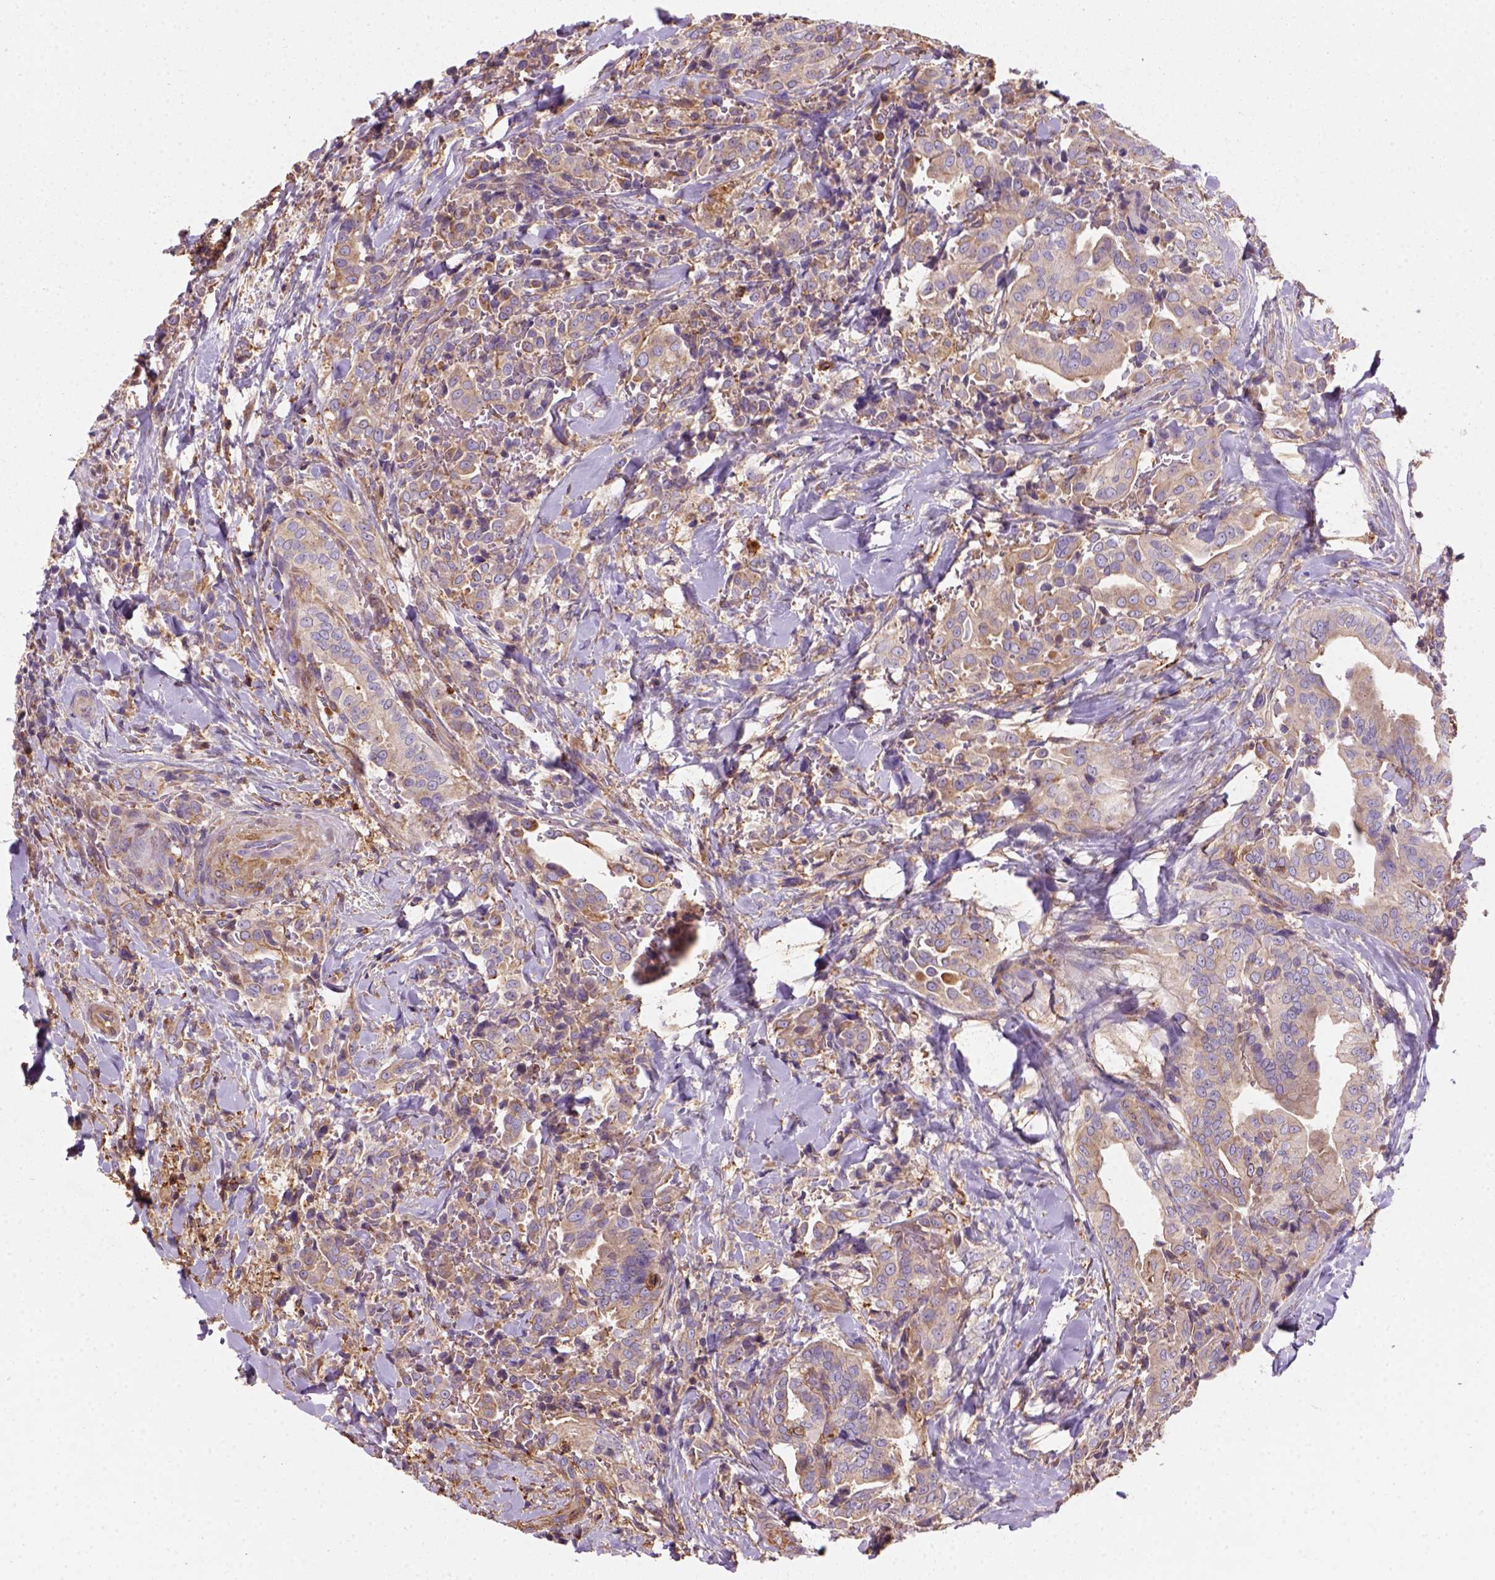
{"staining": {"intensity": "moderate", "quantity": "<25%", "location": "cytoplasmic/membranous"}, "tissue": "thyroid cancer", "cell_type": "Tumor cells", "image_type": "cancer", "snomed": [{"axis": "morphology", "description": "Papillary adenocarcinoma, NOS"}, {"axis": "topography", "description": "Thyroid gland"}], "caption": "Immunohistochemical staining of thyroid cancer demonstrates low levels of moderate cytoplasmic/membranous protein expression in approximately <25% of tumor cells.", "gene": "GPRC5D", "patient": {"sex": "male", "age": 61}}